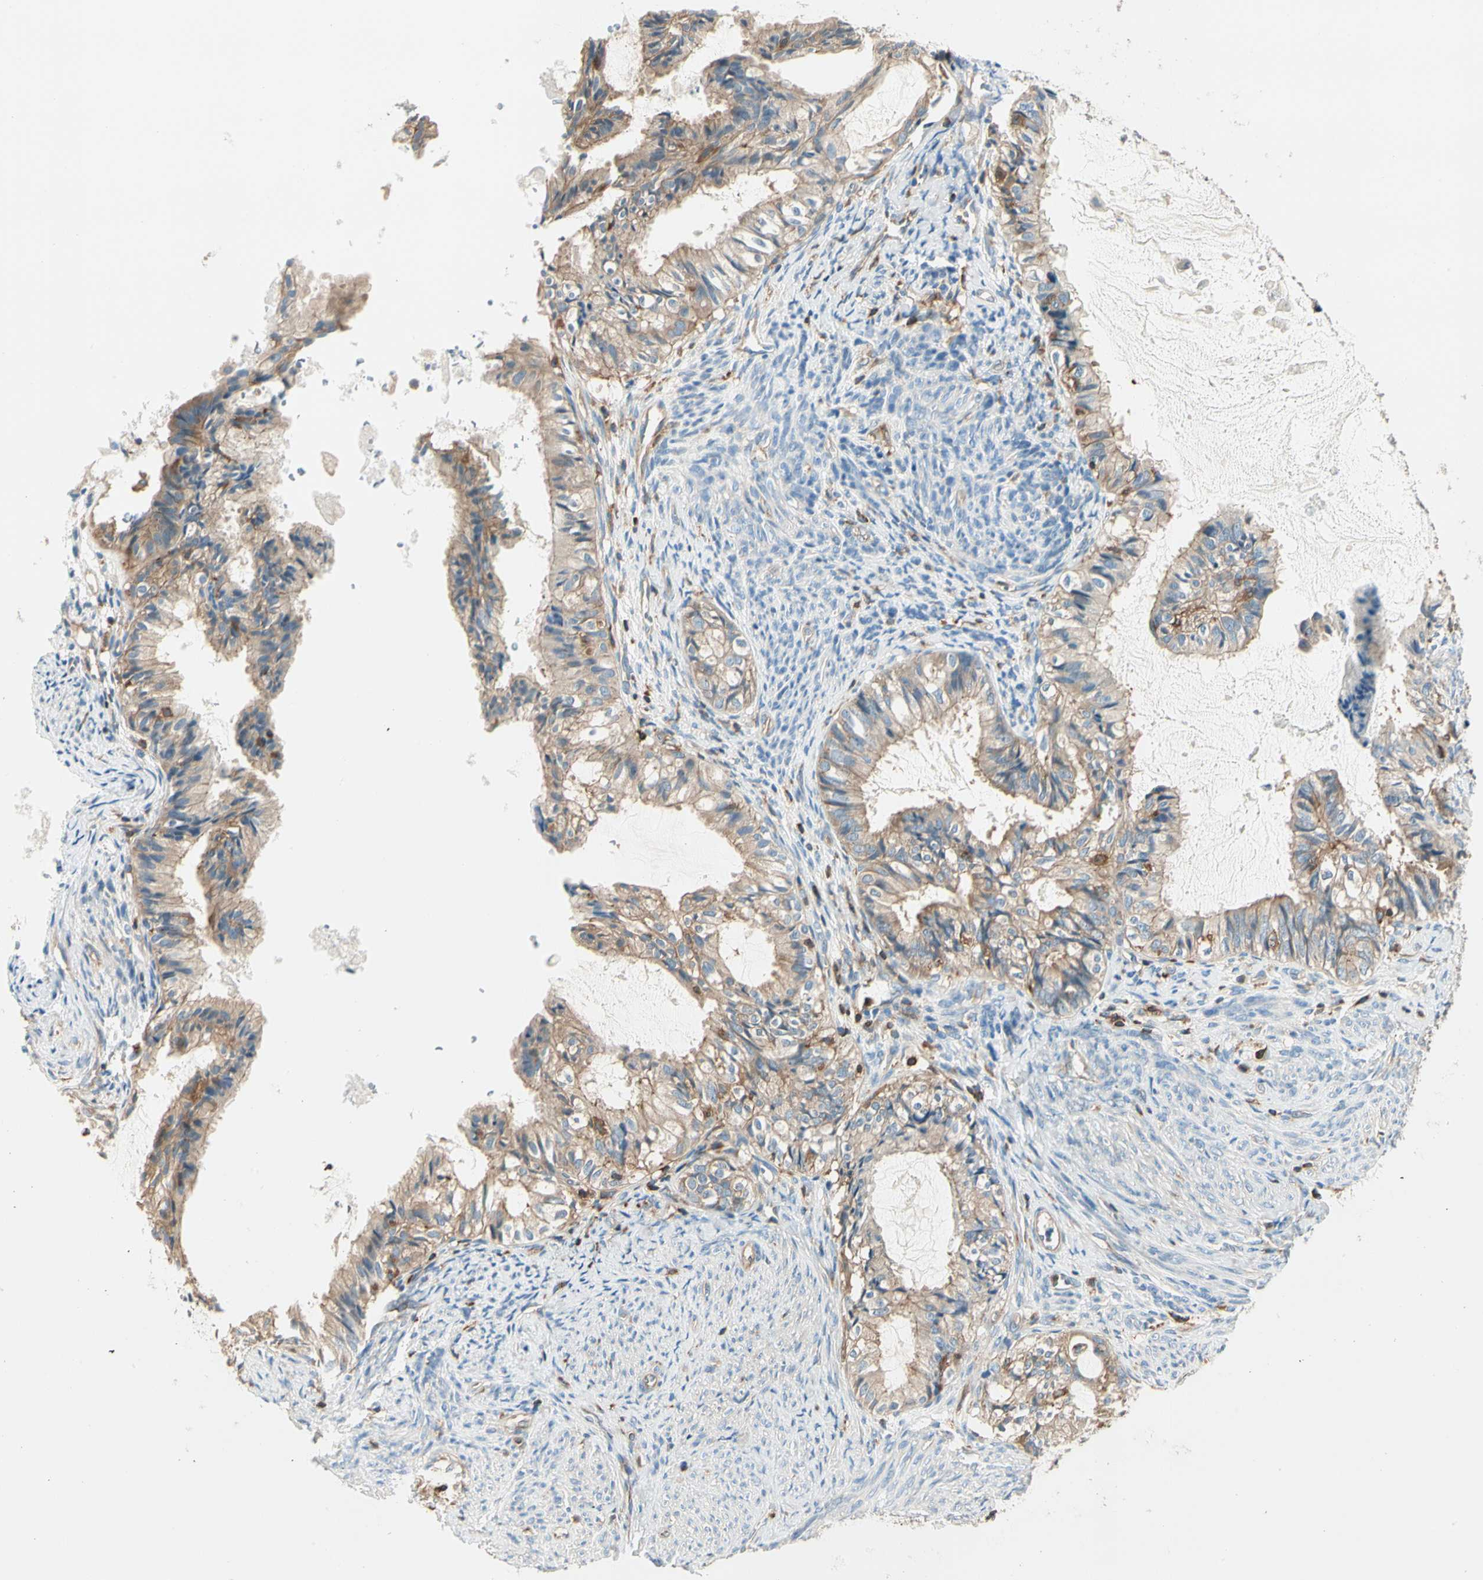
{"staining": {"intensity": "weak", "quantity": ">75%", "location": "cytoplasmic/membranous"}, "tissue": "cervical cancer", "cell_type": "Tumor cells", "image_type": "cancer", "snomed": [{"axis": "morphology", "description": "Normal tissue, NOS"}, {"axis": "morphology", "description": "Adenocarcinoma, NOS"}, {"axis": "topography", "description": "Cervix"}, {"axis": "topography", "description": "Endometrium"}], "caption": "A low amount of weak cytoplasmic/membranous staining is appreciated in approximately >75% of tumor cells in cervical cancer tissue.", "gene": "CAPZA2", "patient": {"sex": "female", "age": 86}}